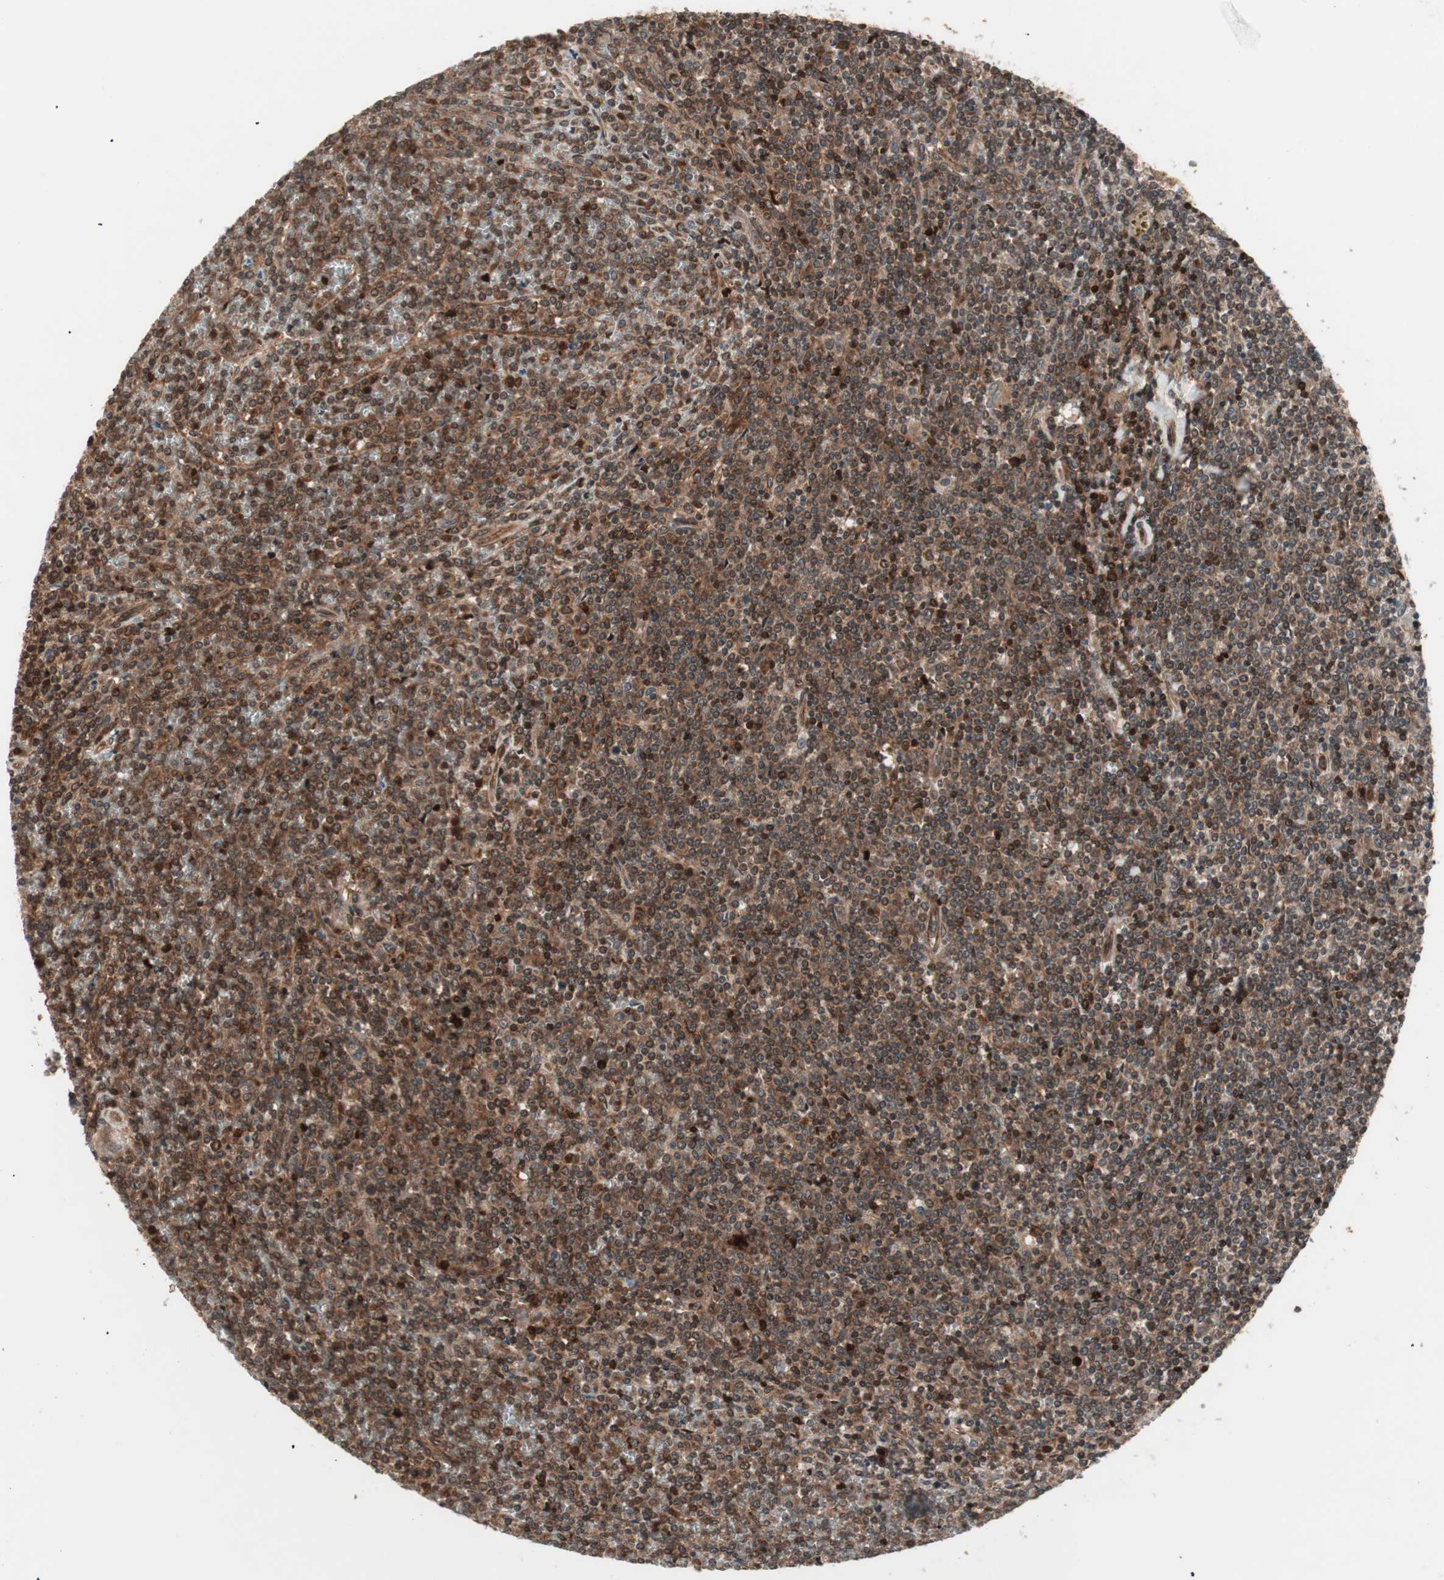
{"staining": {"intensity": "strong", "quantity": "25%-75%", "location": "cytoplasmic/membranous"}, "tissue": "lymphoma", "cell_type": "Tumor cells", "image_type": "cancer", "snomed": [{"axis": "morphology", "description": "Malignant lymphoma, non-Hodgkin's type, Low grade"}, {"axis": "topography", "description": "Spleen"}], "caption": "Immunohistochemical staining of lymphoma reveals strong cytoplasmic/membranous protein expression in approximately 25%-75% of tumor cells.", "gene": "PRKG2", "patient": {"sex": "female", "age": 19}}